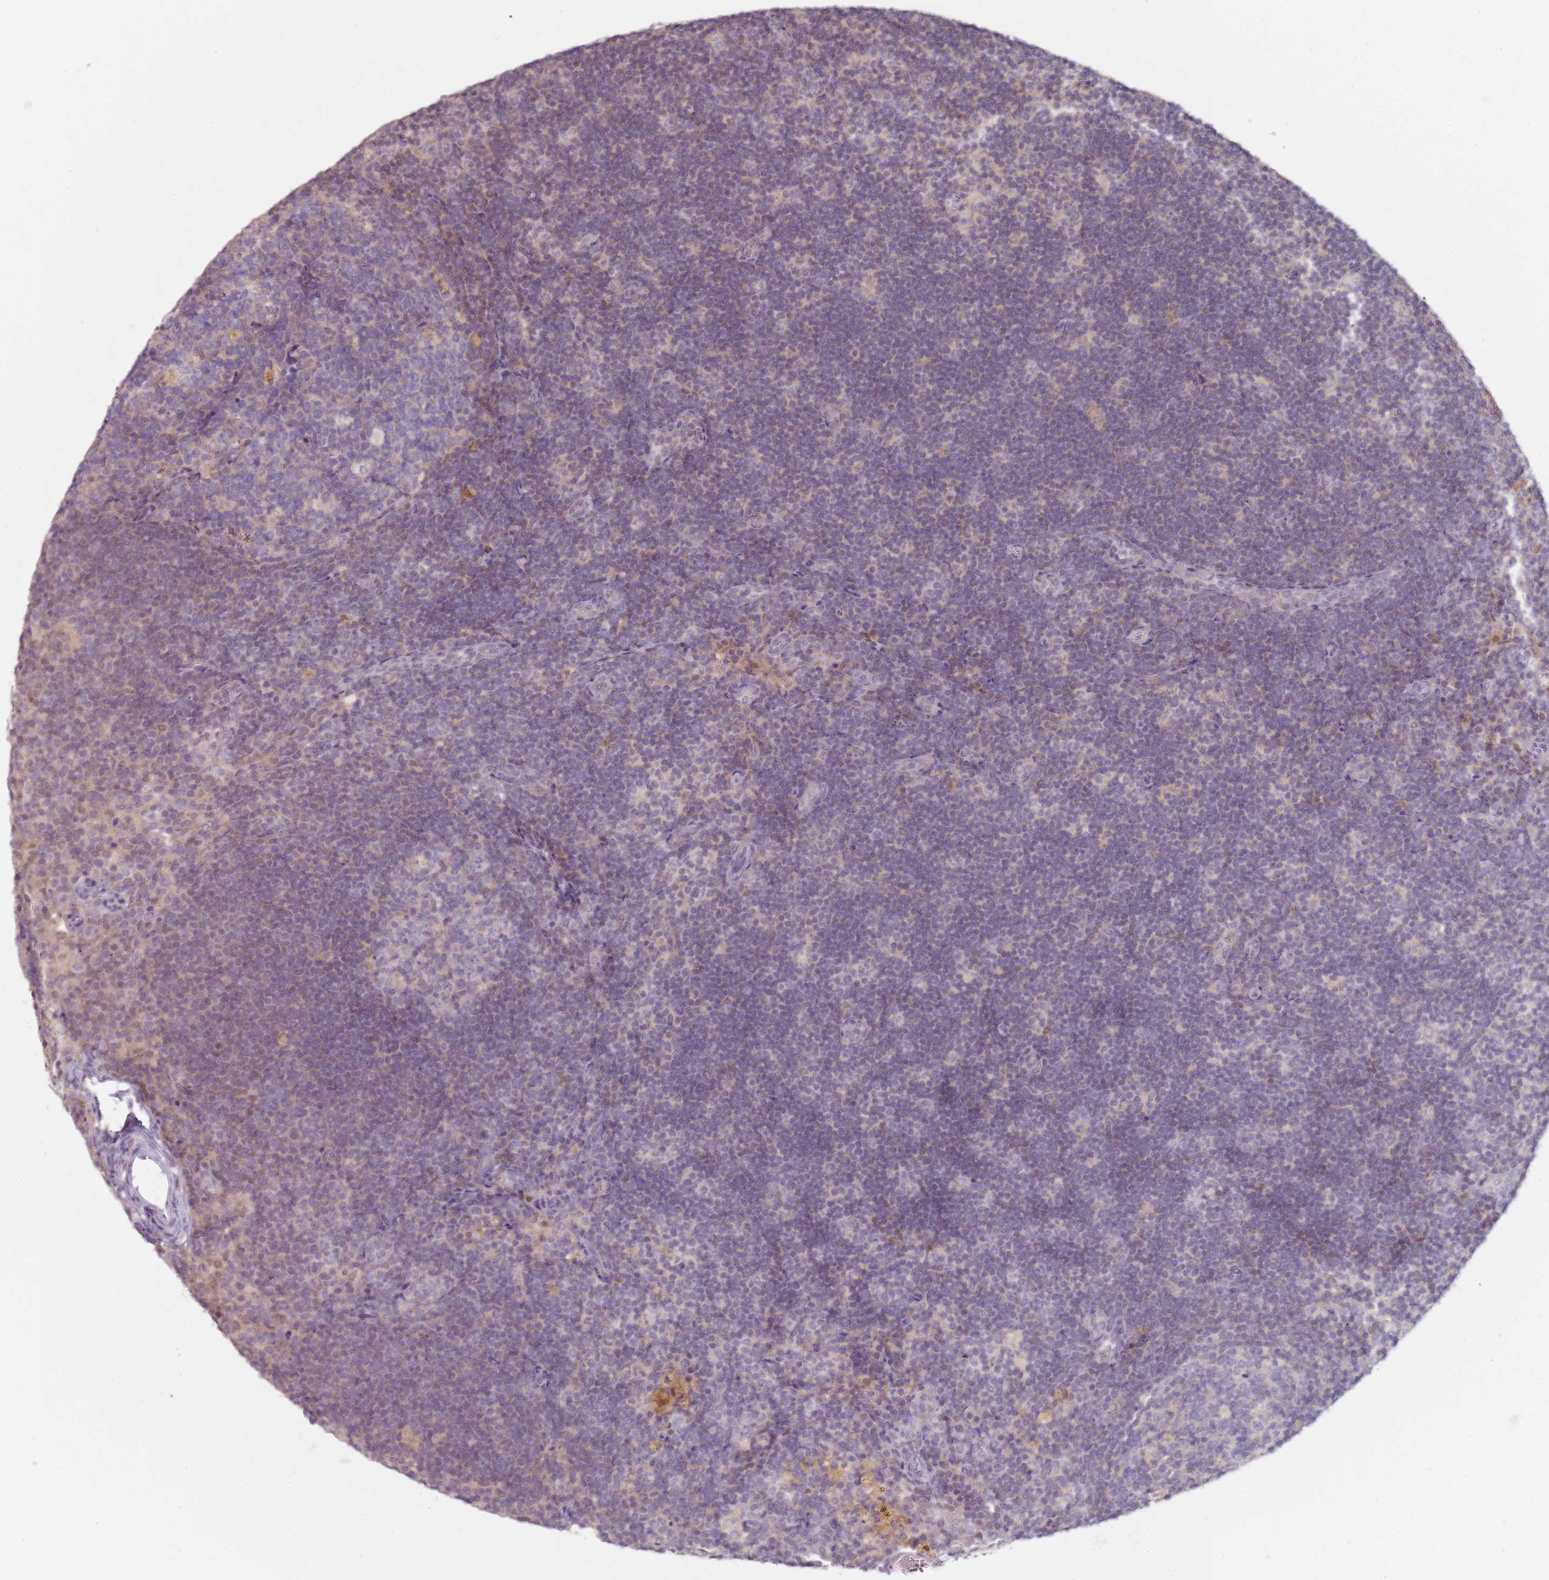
{"staining": {"intensity": "negative", "quantity": "none", "location": "none"}, "tissue": "lymph node", "cell_type": "Germinal center cells", "image_type": "normal", "snomed": [{"axis": "morphology", "description": "Normal tissue, NOS"}, {"axis": "topography", "description": "Lymph node"}], "caption": "This is a photomicrograph of immunohistochemistry (IHC) staining of unremarkable lymph node, which shows no expression in germinal center cells.", "gene": "MDH1", "patient": {"sex": "female", "age": 31}}